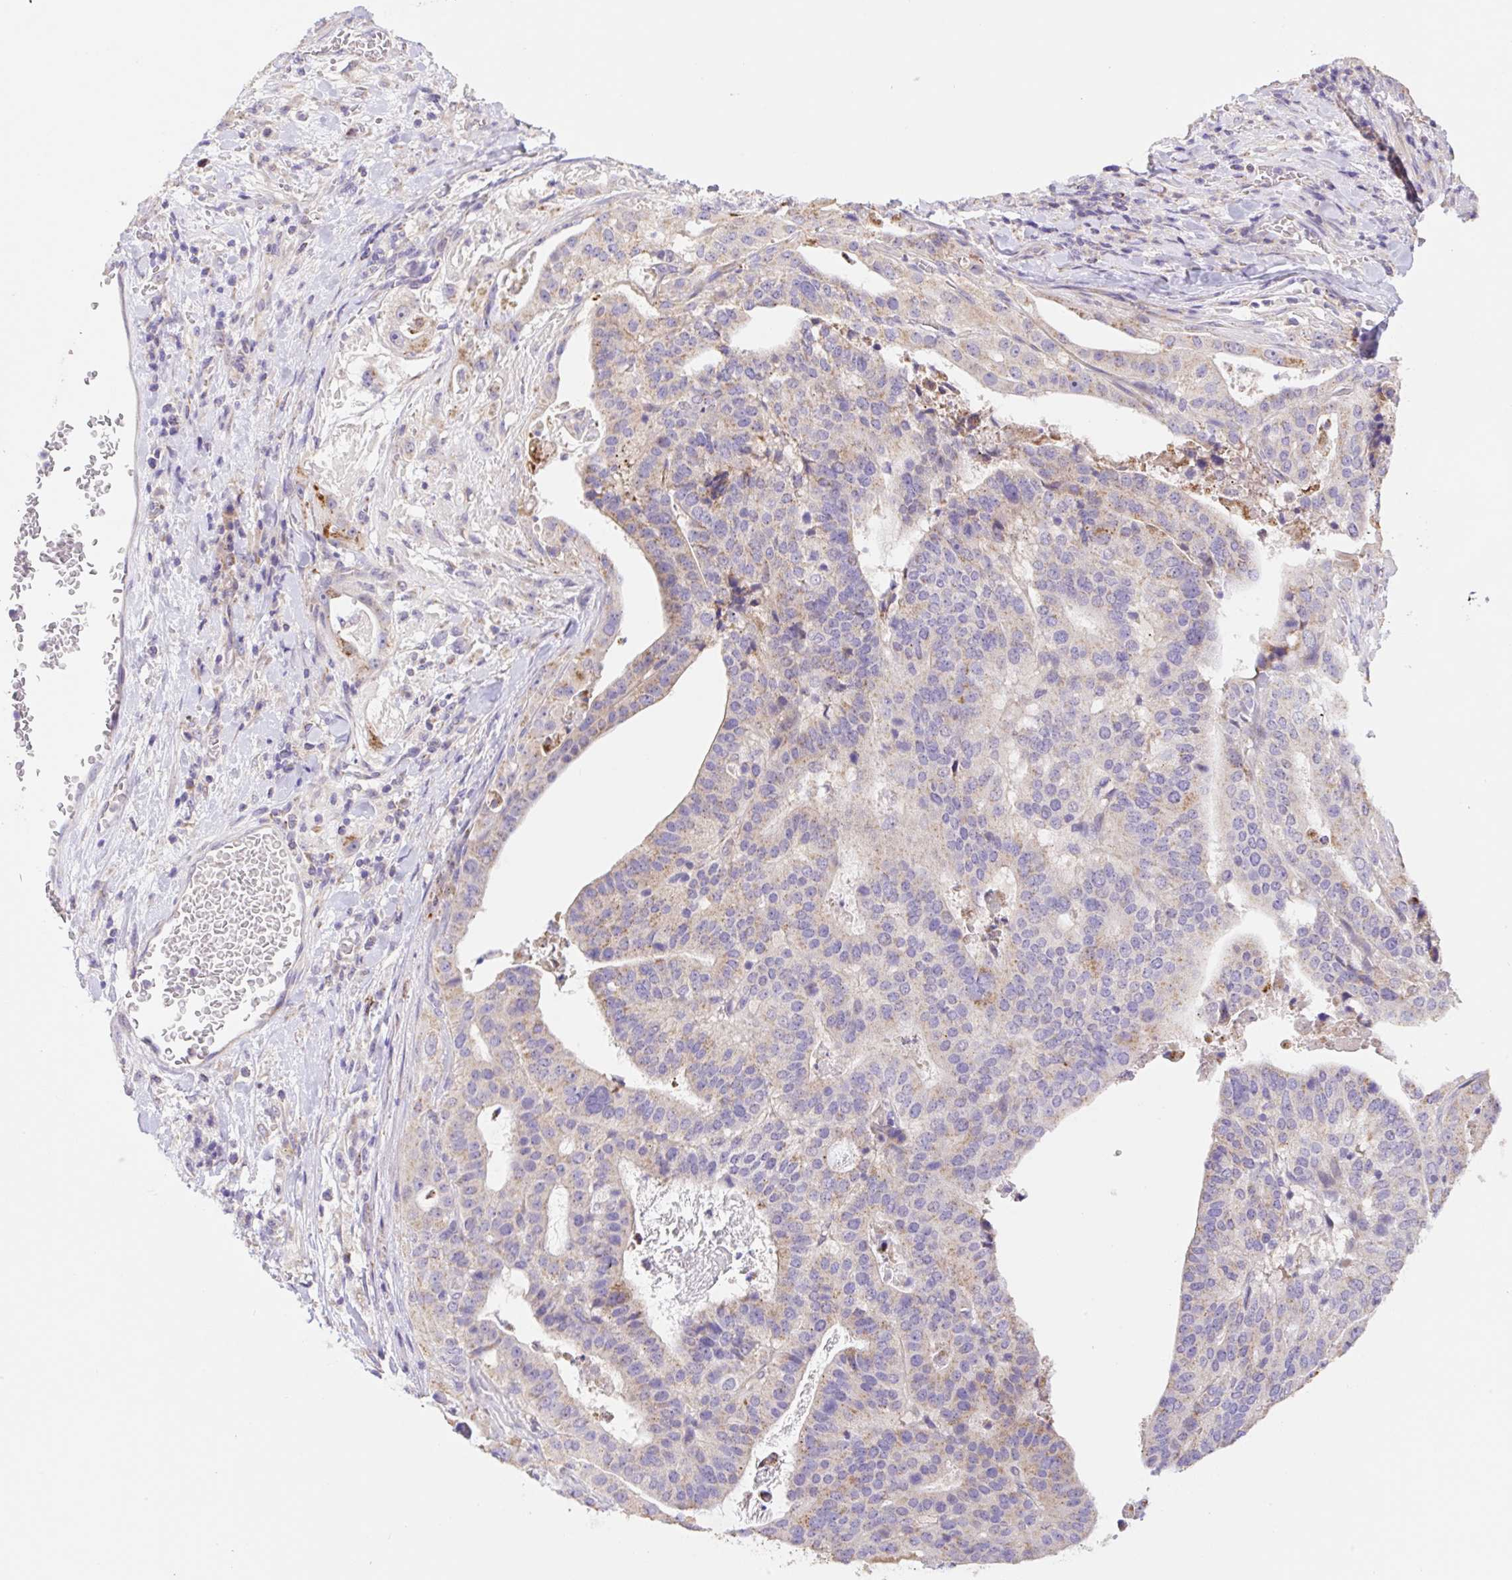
{"staining": {"intensity": "moderate", "quantity": "<25%", "location": "cytoplasmic/membranous"}, "tissue": "stomach cancer", "cell_type": "Tumor cells", "image_type": "cancer", "snomed": [{"axis": "morphology", "description": "Adenocarcinoma, NOS"}, {"axis": "topography", "description": "Stomach"}], "caption": "IHC (DAB (3,3'-diaminobenzidine)) staining of human stomach cancer demonstrates moderate cytoplasmic/membranous protein expression in about <25% of tumor cells.", "gene": "COPZ2", "patient": {"sex": "male", "age": 48}}